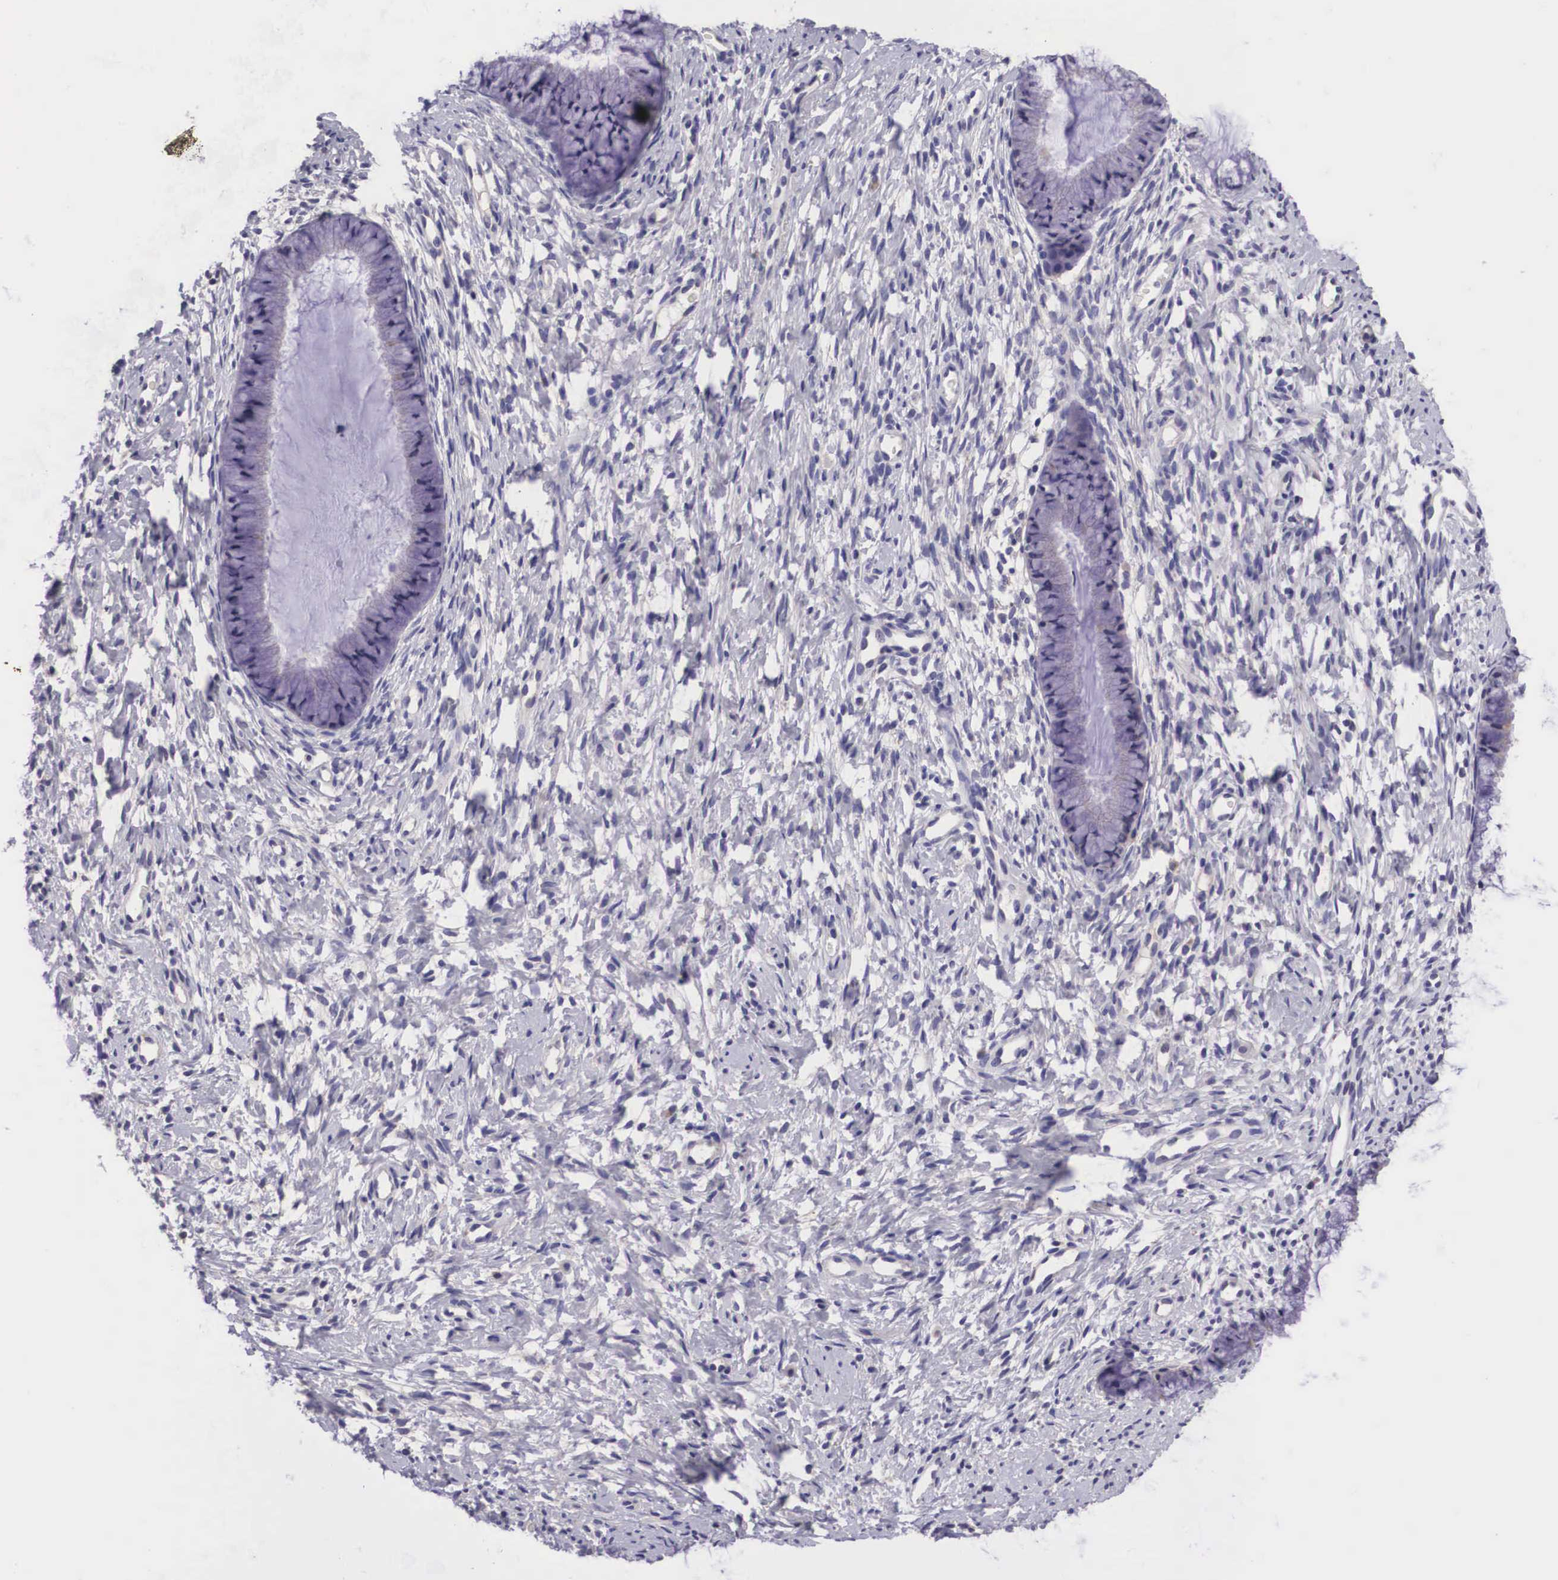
{"staining": {"intensity": "negative", "quantity": "none", "location": "none"}, "tissue": "cervix", "cell_type": "Glandular cells", "image_type": "normal", "snomed": [{"axis": "morphology", "description": "Normal tissue, NOS"}, {"axis": "topography", "description": "Cervix"}], "caption": "DAB immunohistochemical staining of unremarkable cervix demonstrates no significant staining in glandular cells. The staining was performed using DAB to visualize the protein expression in brown, while the nuclei were stained in blue with hematoxylin (Magnification: 20x).", "gene": "ARG2", "patient": {"sex": "female", "age": 82}}